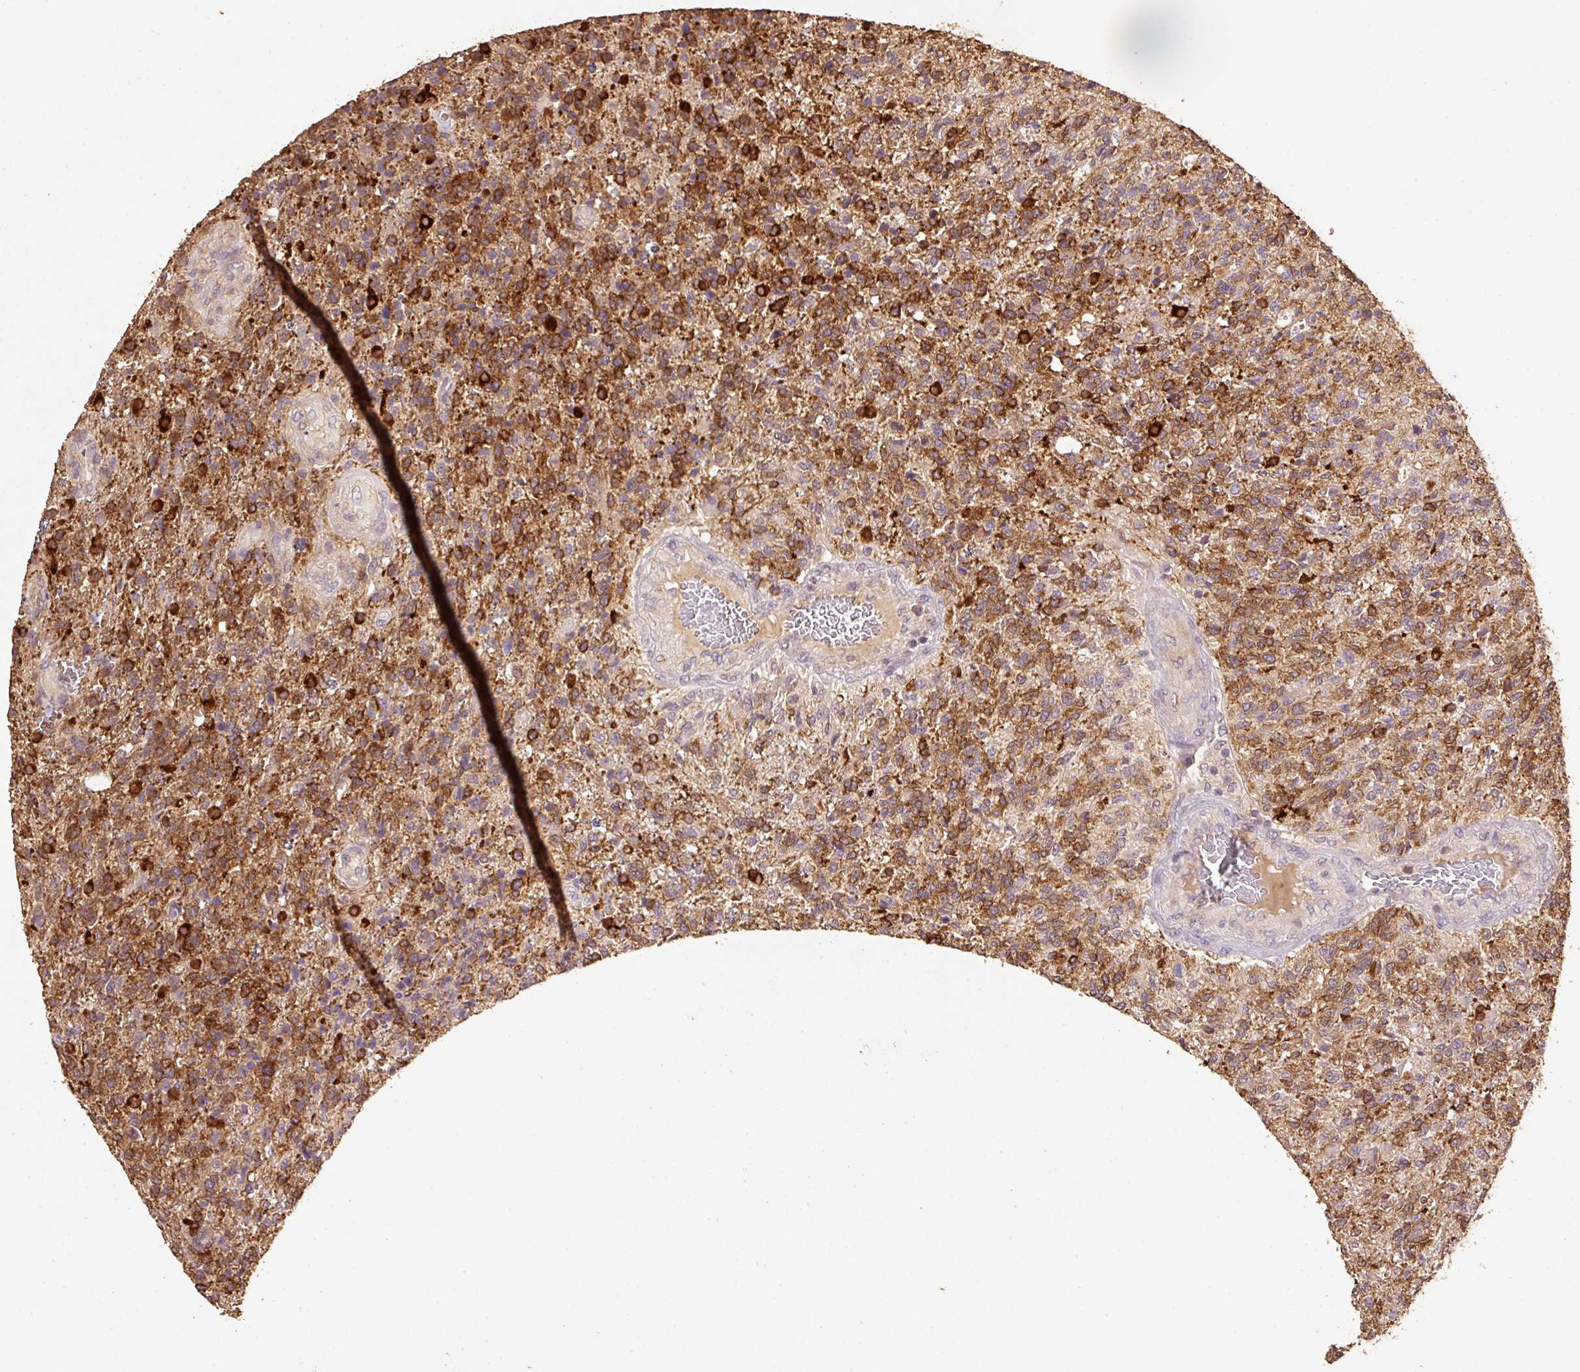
{"staining": {"intensity": "strong", "quantity": "25%-75%", "location": "cytoplasmic/membranous,nuclear"}, "tissue": "glioma", "cell_type": "Tumor cells", "image_type": "cancer", "snomed": [{"axis": "morphology", "description": "Glioma, malignant, High grade"}, {"axis": "topography", "description": "Brain"}], "caption": "Protein expression analysis of human malignant high-grade glioma reveals strong cytoplasmic/membranous and nuclear expression in about 25%-75% of tumor cells.", "gene": "HERC2", "patient": {"sex": "male", "age": 56}}